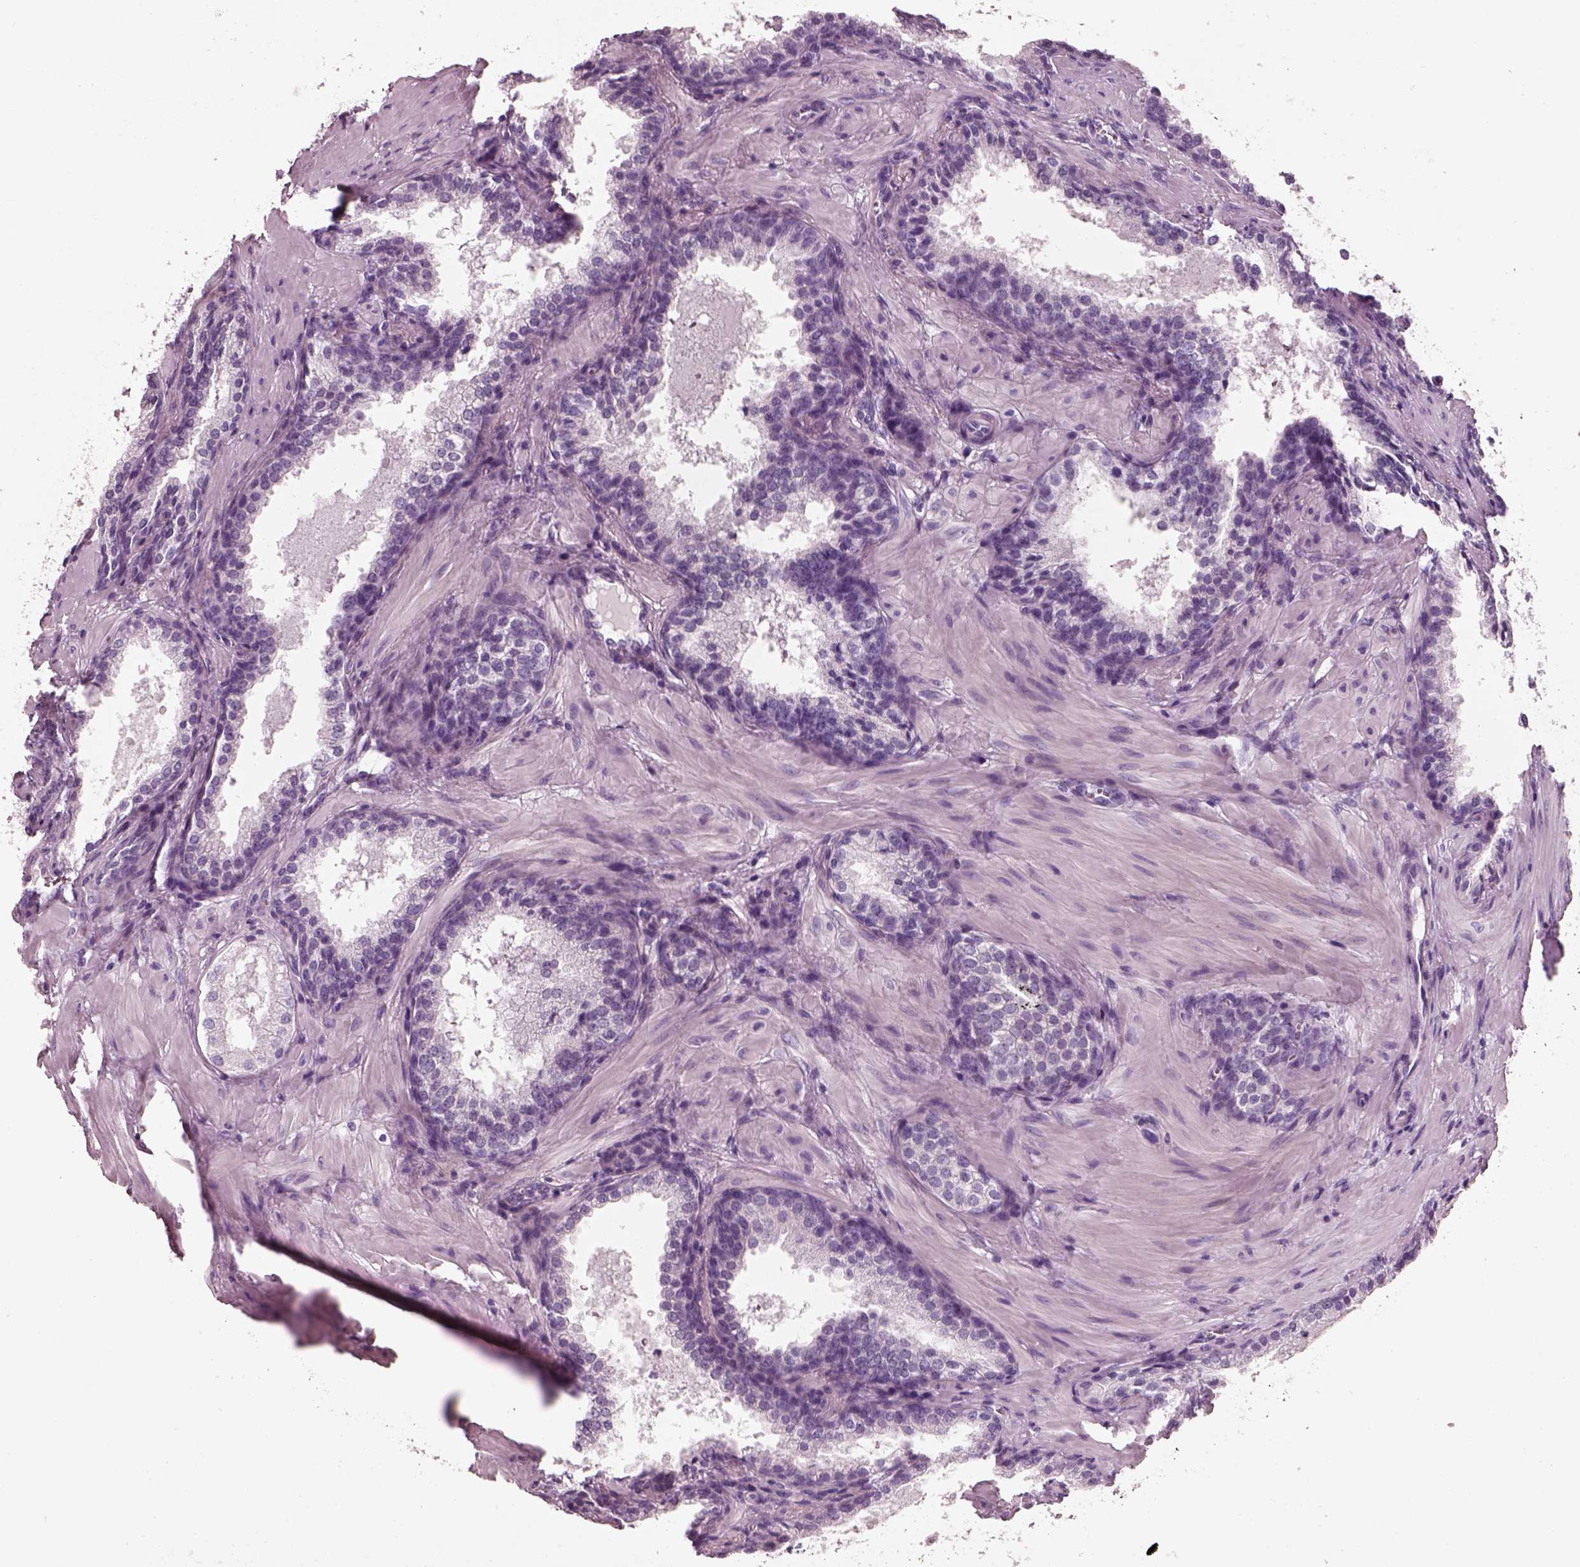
{"staining": {"intensity": "negative", "quantity": "none", "location": "none"}, "tissue": "prostate cancer", "cell_type": "Tumor cells", "image_type": "cancer", "snomed": [{"axis": "morphology", "description": "Adenocarcinoma, Low grade"}, {"axis": "topography", "description": "Prostate"}], "caption": "Human prostate cancer (adenocarcinoma (low-grade)) stained for a protein using immunohistochemistry (IHC) displays no expression in tumor cells.", "gene": "PNOC", "patient": {"sex": "male", "age": 56}}